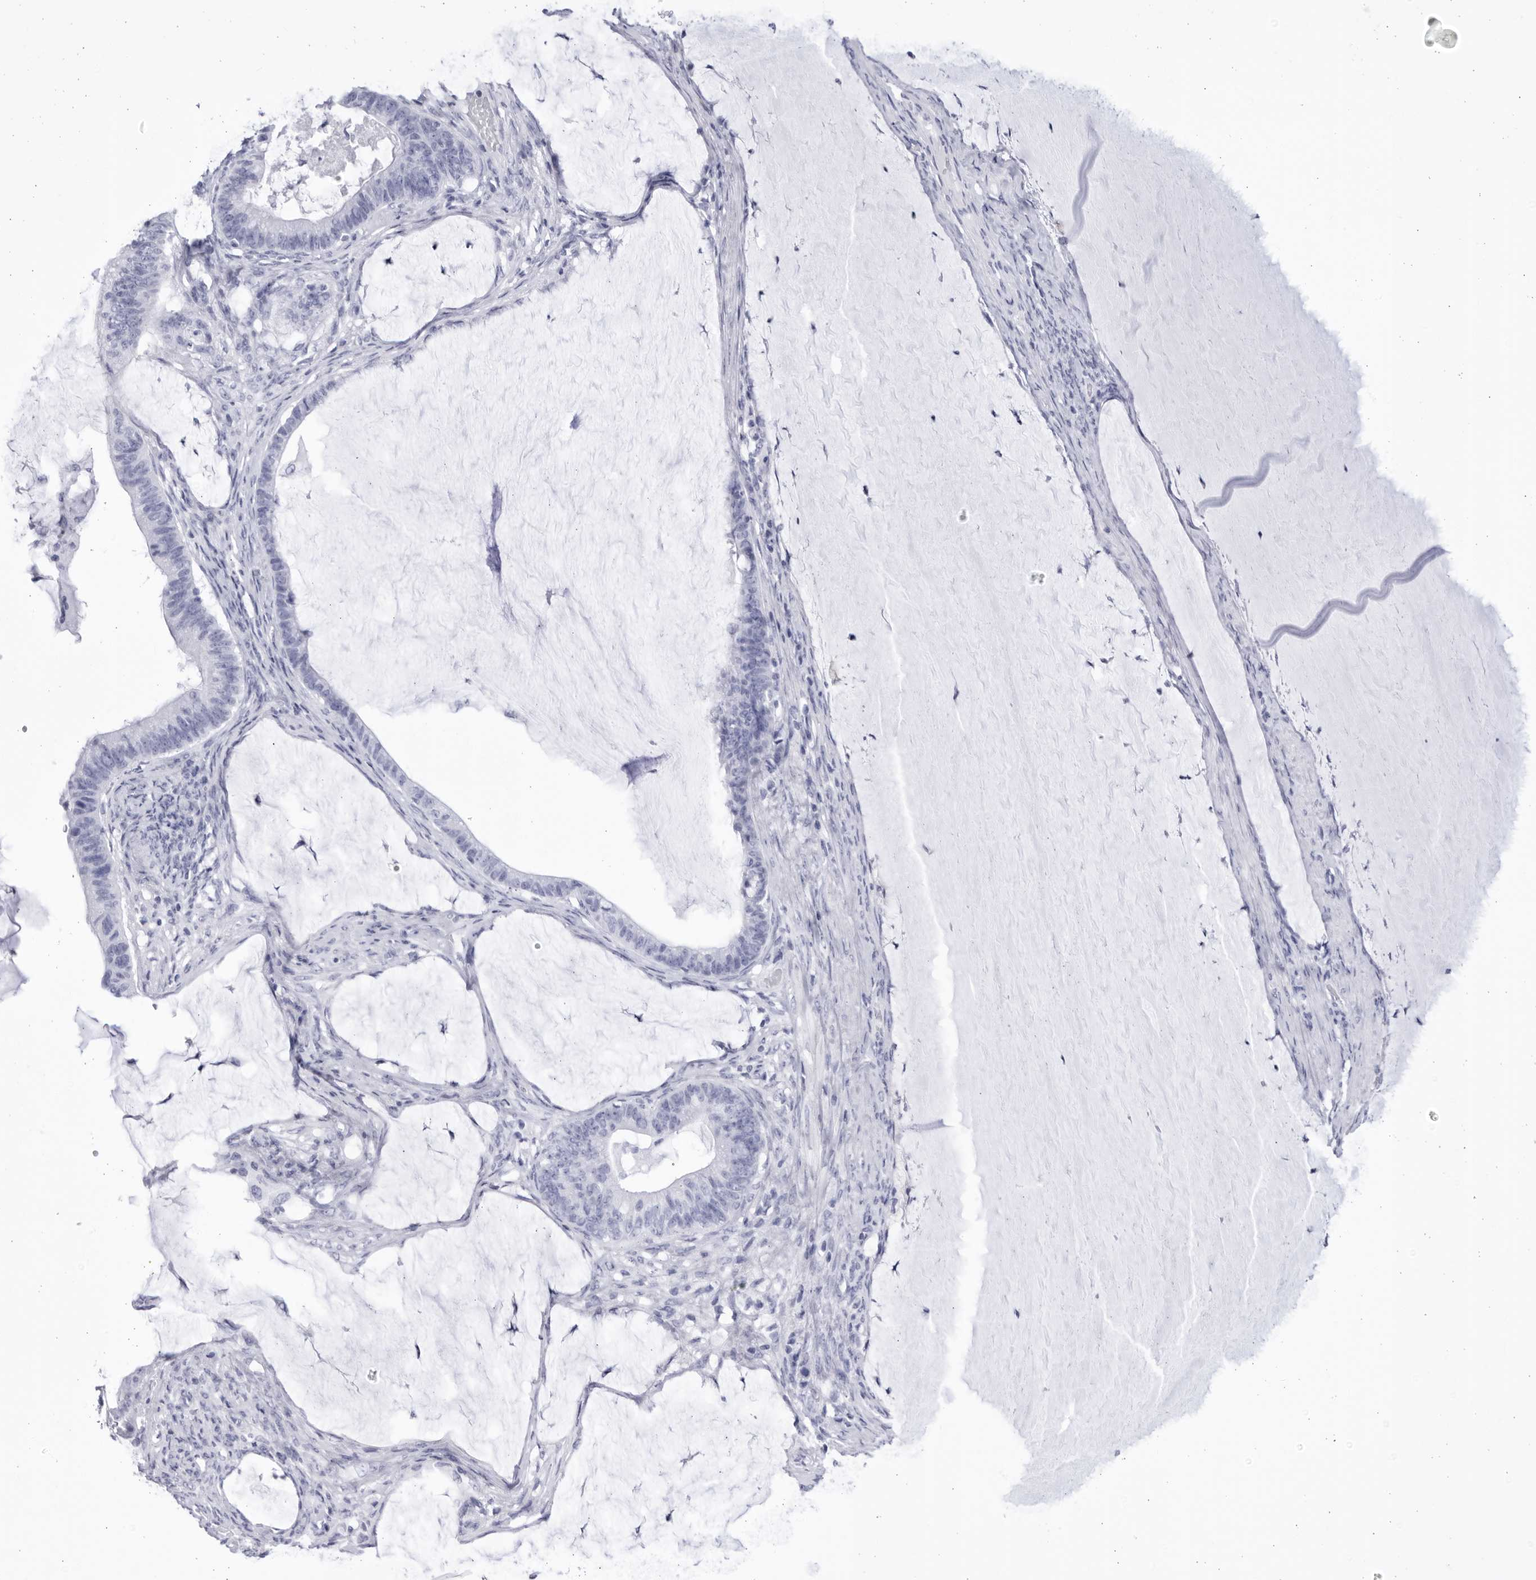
{"staining": {"intensity": "negative", "quantity": "none", "location": "none"}, "tissue": "ovarian cancer", "cell_type": "Tumor cells", "image_type": "cancer", "snomed": [{"axis": "morphology", "description": "Cystadenocarcinoma, mucinous, NOS"}, {"axis": "topography", "description": "Ovary"}], "caption": "An immunohistochemistry (IHC) photomicrograph of ovarian cancer is shown. There is no staining in tumor cells of ovarian cancer.", "gene": "CCDC181", "patient": {"sex": "female", "age": 61}}